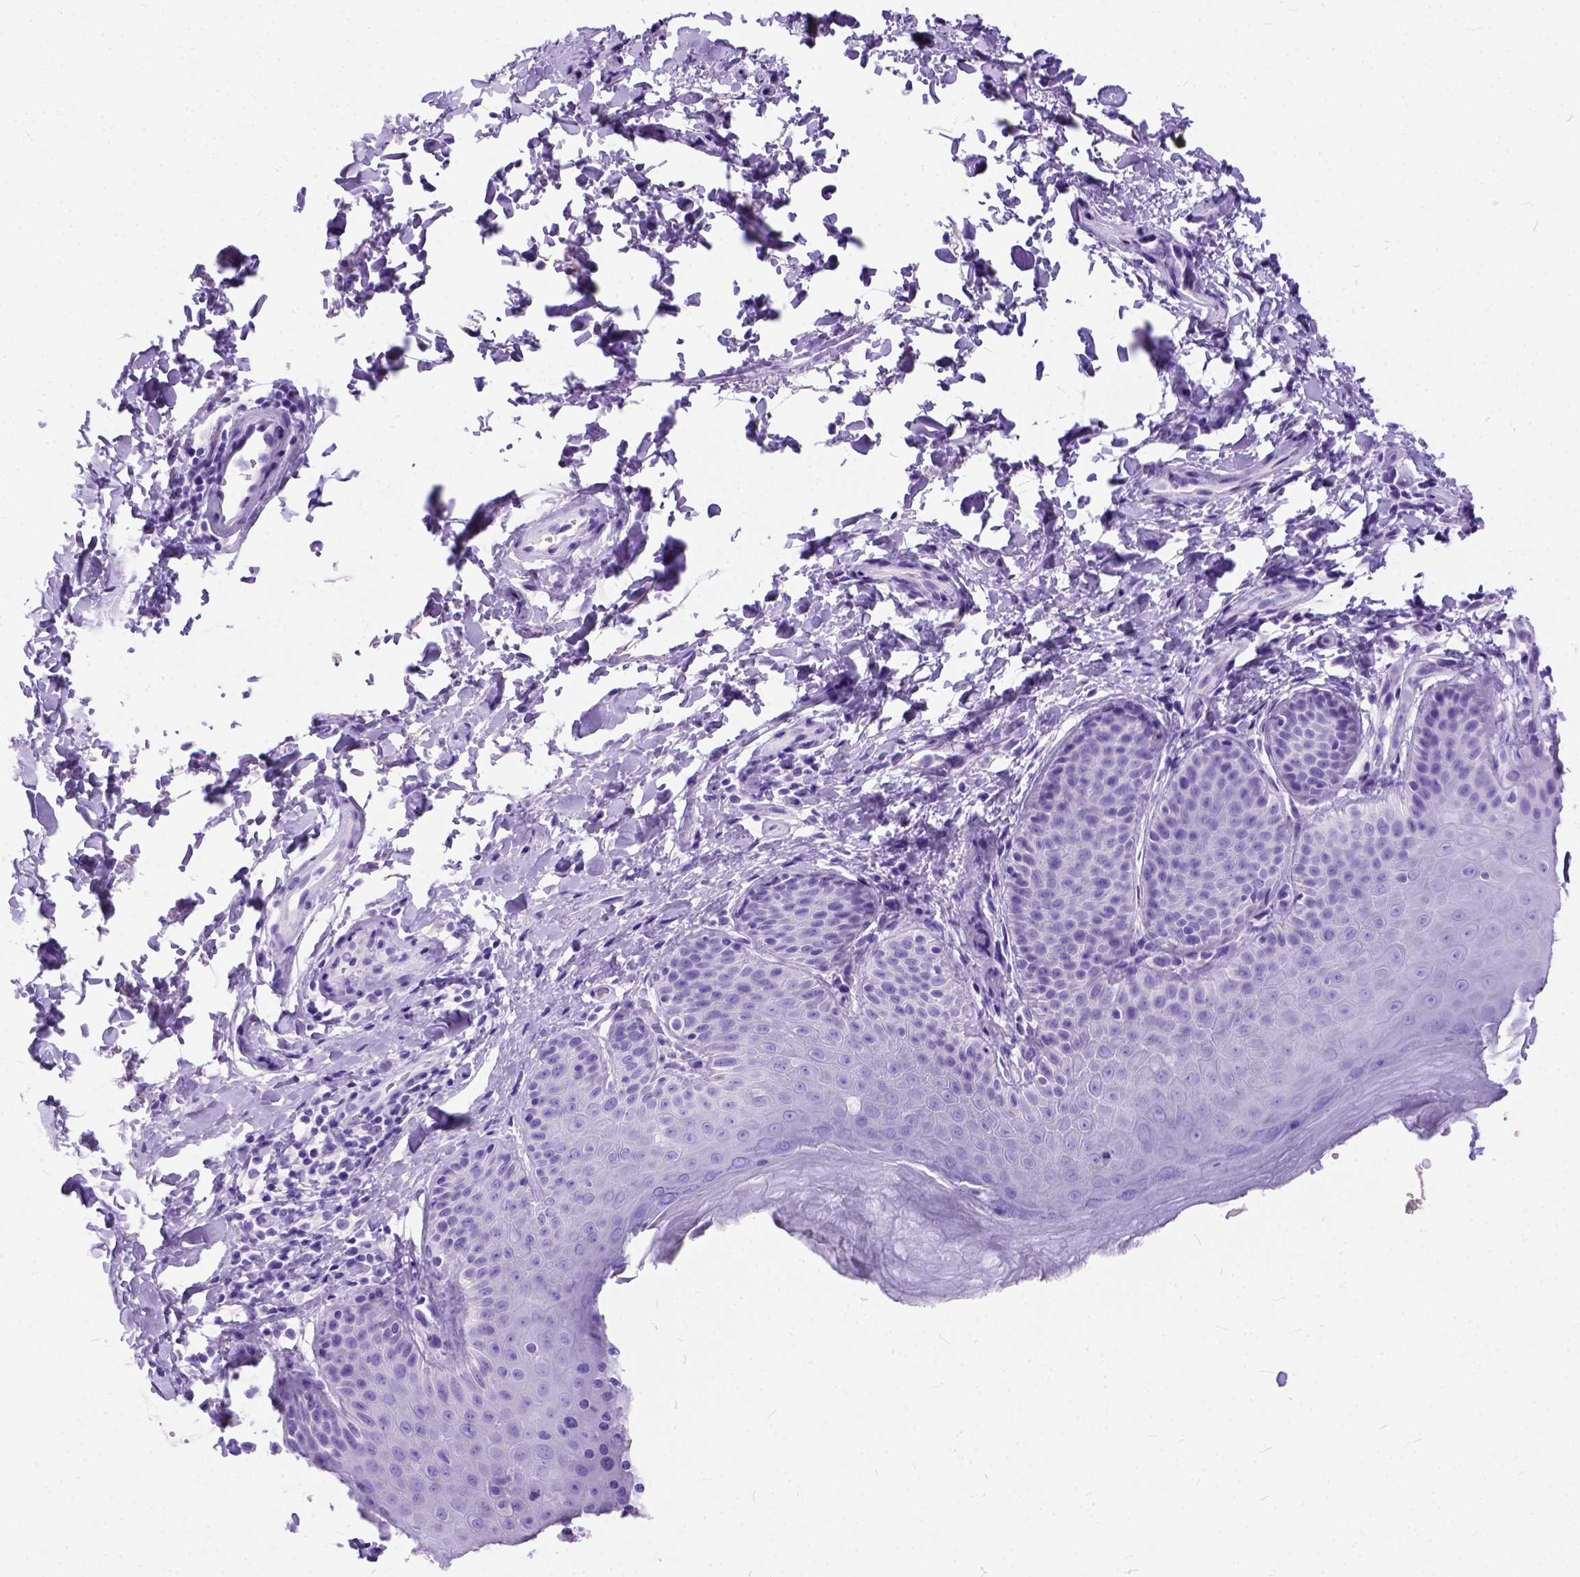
{"staining": {"intensity": "negative", "quantity": "none", "location": "none"}, "tissue": "skin", "cell_type": "Epidermal cells", "image_type": "normal", "snomed": [{"axis": "morphology", "description": "Normal tissue, NOS"}, {"axis": "topography", "description": "Anal"}, {"axis": "topography", "description": "Peripheral nerve tissue"}], "caption": "This image is of normal skin stained with immunohistochemistry to label a protein in brown with the nuclei are counter-stained blue. There is no staining in epidermal cells.", "gene": "C1QTNF3", "patient": {"sex": "male", "age": 51}}